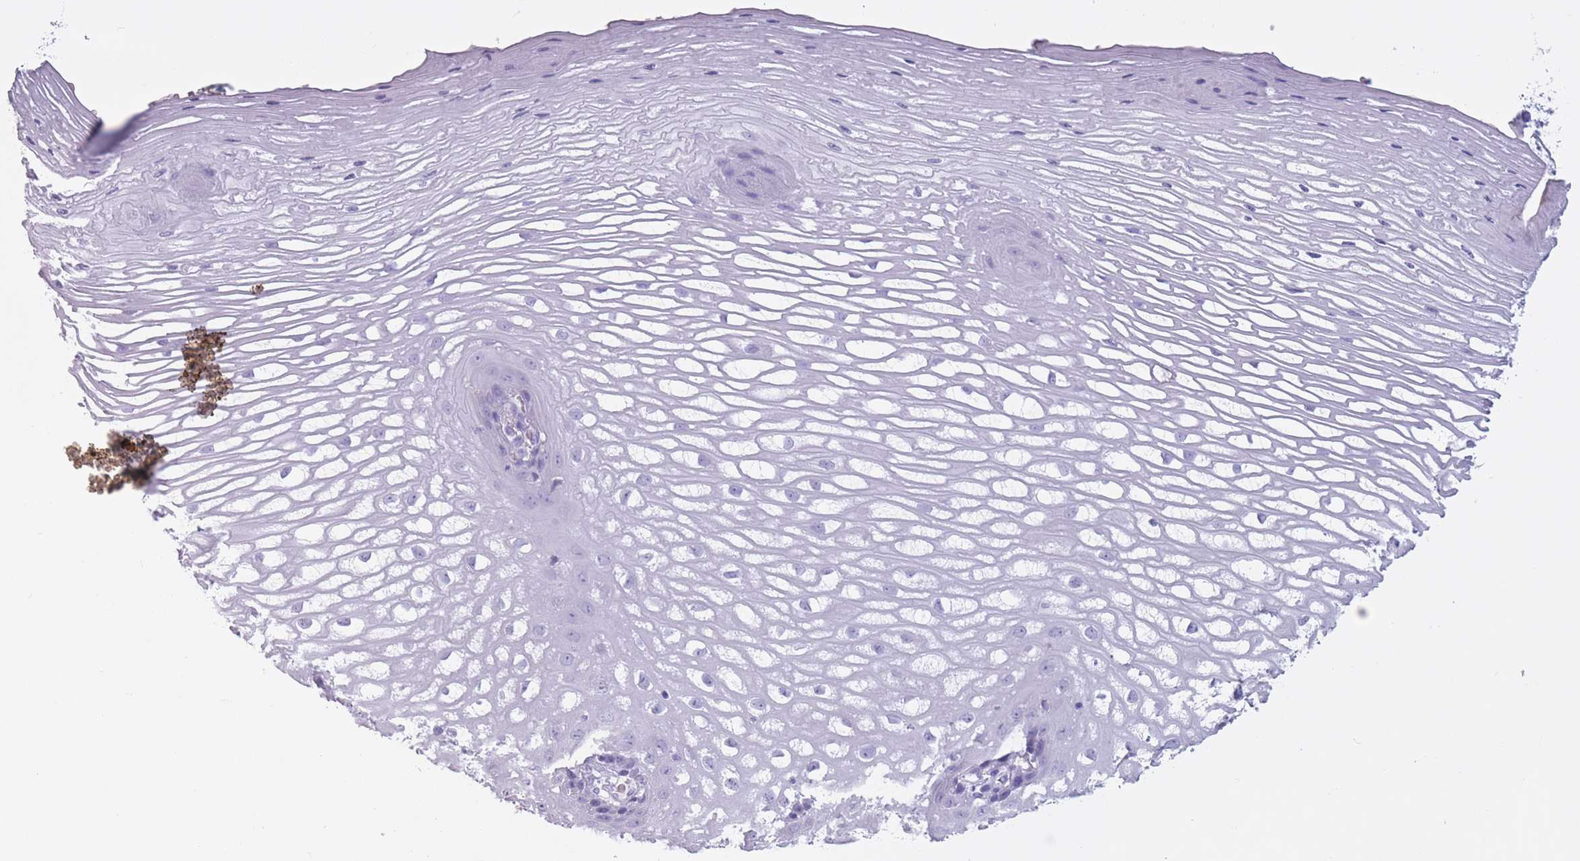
{"staining": {"intensity": "negative", "quantity": "none", "location": "none"}, "tissue": "esophagus", "cell_type": "Squamous epithelial cells", "image_type": "normal", "snomed": [{"axis": "morphology", "description": "Normal tissue, NOS"}, {"axis": "topography", "description": "Esophagus"}], "caption": "This histopathology image is of normal esophagus stained with immunohistochemistry to label a protein in brown with the nuclei are counter-stained blue. There is no positivity in squamous epithelial cells.", "gene": "OR7C1", "patient": {"sex": "male", "age": 69}}